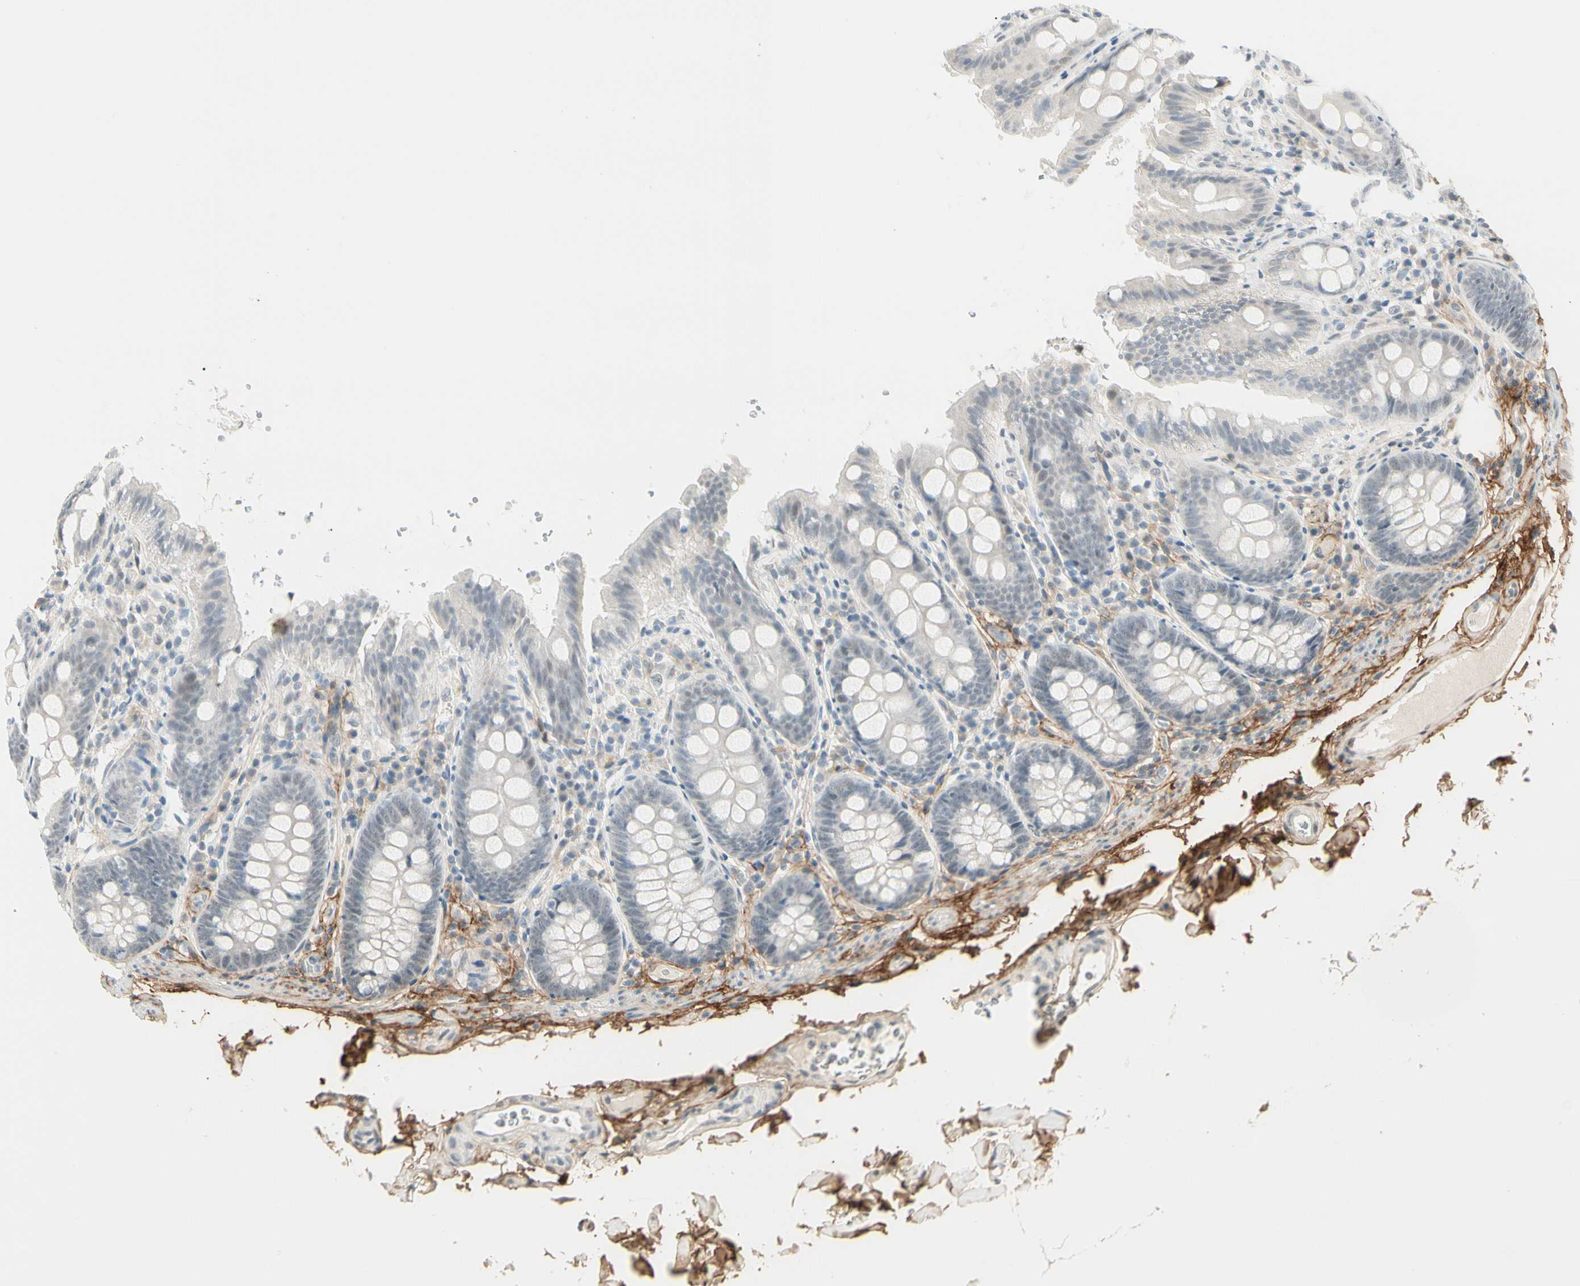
{"staining": {"intensity": "negative", "quantity": "none", "location": "none"}, "tissue": "colon", "cell_type": "Endothelial cells", "image_type": "normal", "snomed": [{"axis": "morphology", "description": "Normal tissue, NOS"}, {"axis": "topography", "description": "Colon"}], "caption": "Colon stained for a protein using immunohistochemistry shows no positivity endothelial cells.", "gene": "ASPN", "patient": {"sex": "female", "age": 61}}